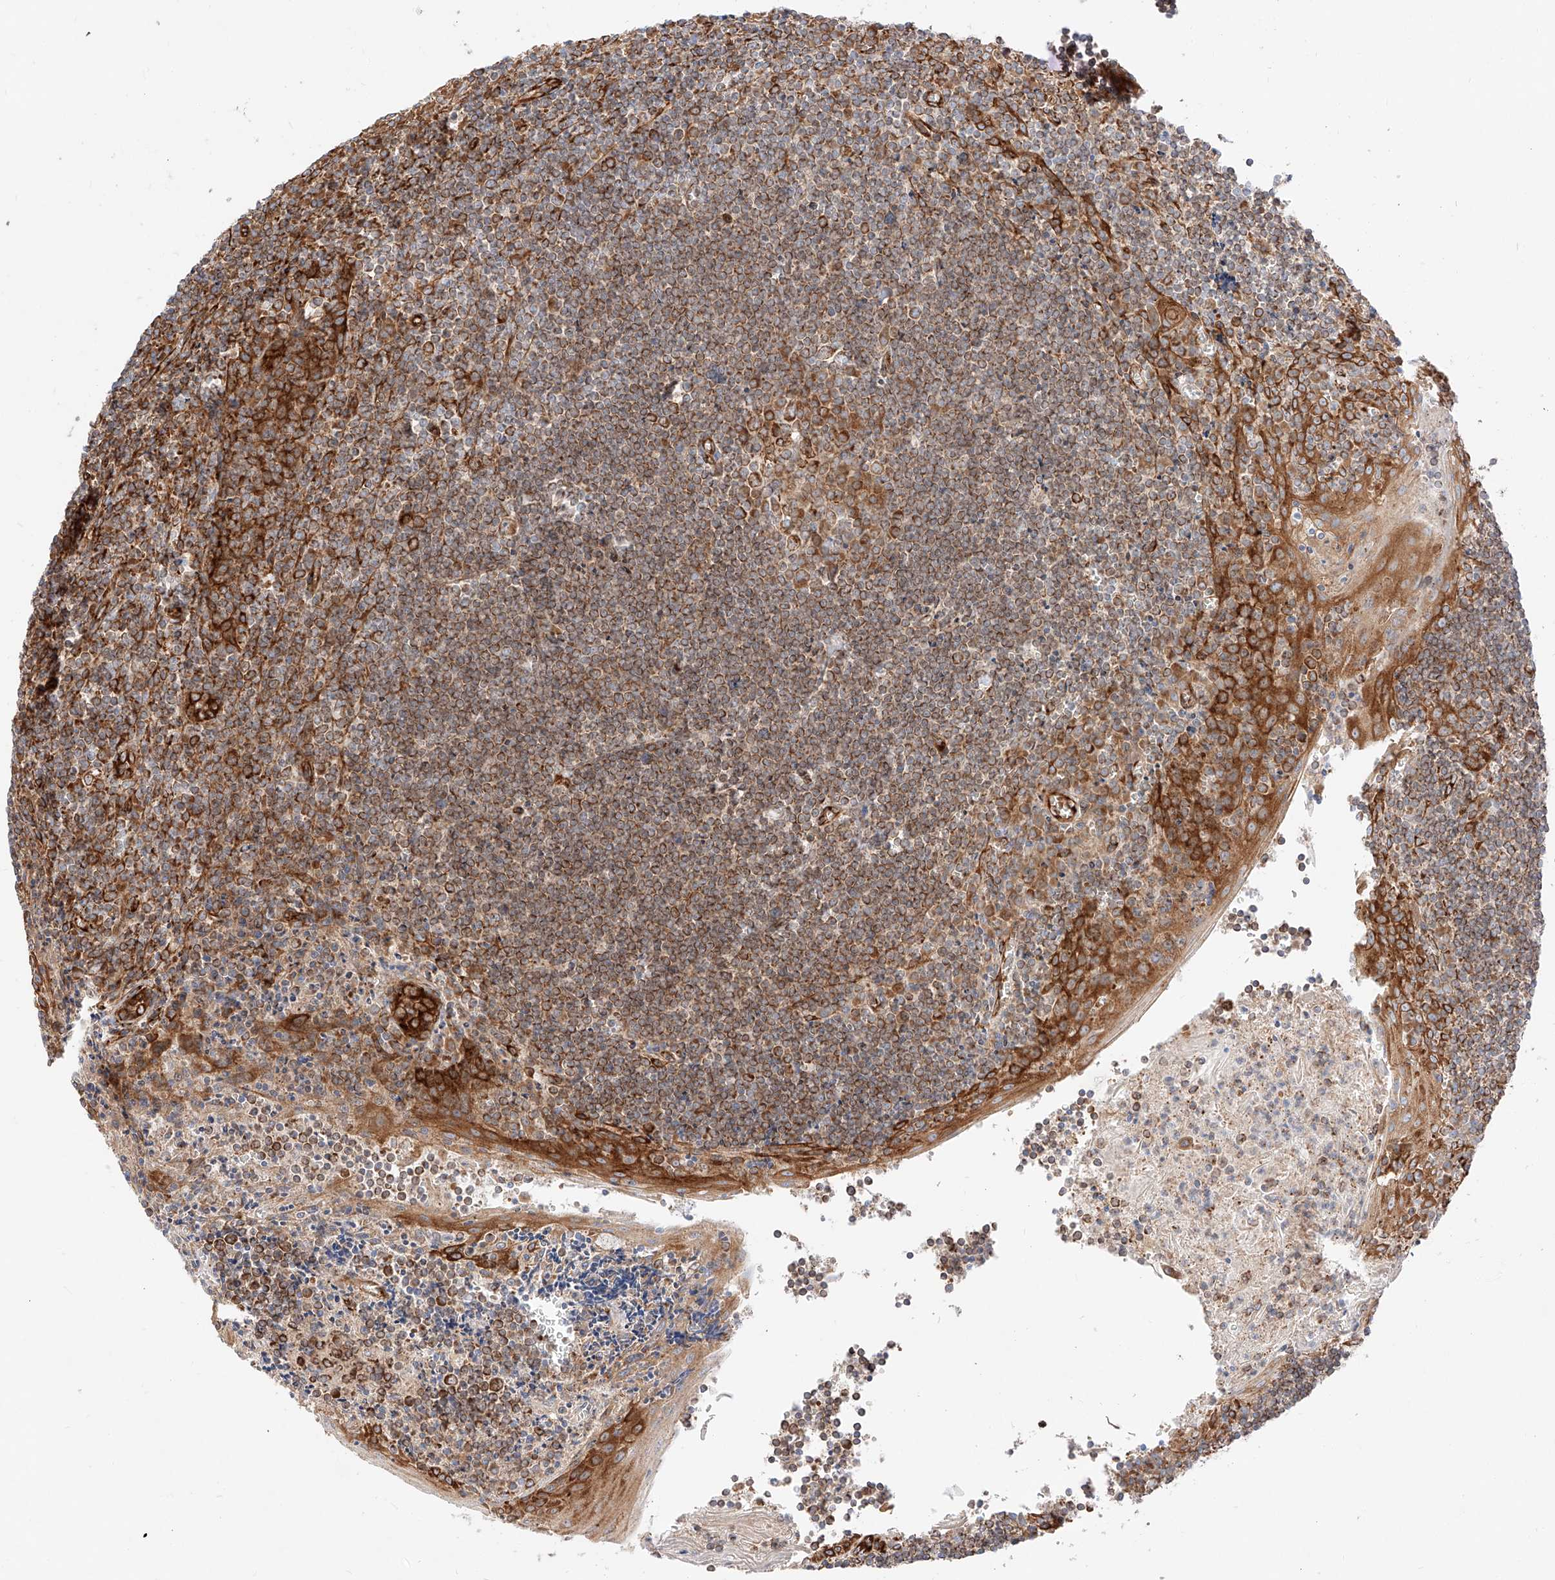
{"staining": {"intensity": "strong", "quantity": ">75%", "location": "cytoplasmic/membranous"}, "tissue": "tonsil", "cell_type": "Germinal center cells", "image_type": "normal", "snomed": [{"axis": "morphology", "description": "Normal tissue, NOS"}, {"axis": "topography", "description": "Tonsil"}], "caption": "The image exhibits a brown stain indicating the presence of a protein in the cytoplasmic/membranous of germinal center cells in tonsil. The staining is performed using DAB brown chromogen to label protein expression. The nuclei are counter-stained blue using hematoxylin.", "gene": "CSGALNACT2", "patient": {"sex": "male", "age": 27}}